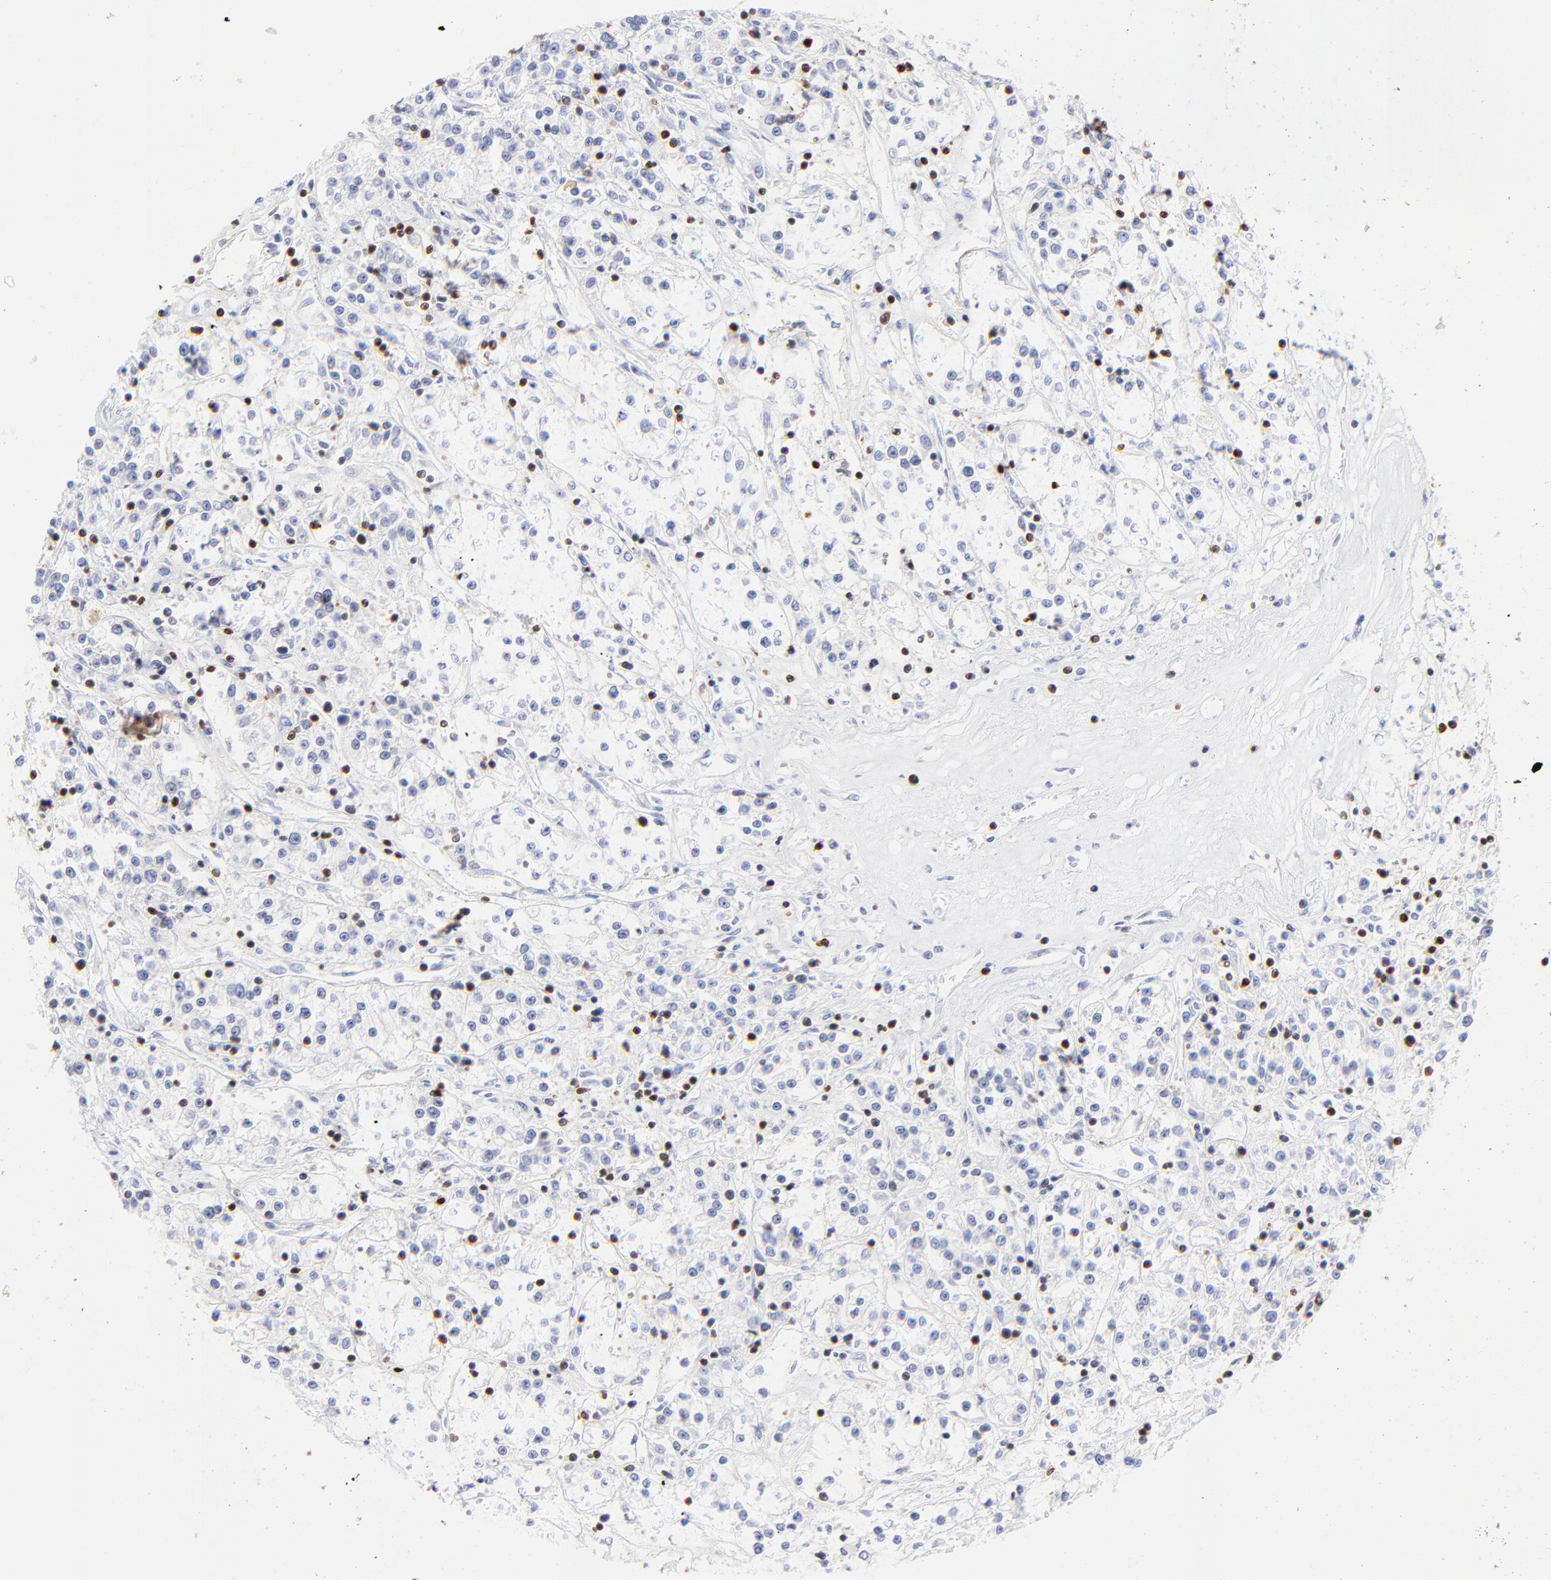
{"staining": {"intensity": "negative", "quantity": "none", "location": "none"}, "tissue": "renal cancer", "cell_type": "Tumor cells", "image_type": "cancer", "snomed": [{"axis": "morphology", "description": "Adenocarcinoma, NOS"}, {"axis": "topography", "description": "Kidney"}], "caption": "An IHC image of renal cancer (adenocarcinoma) is shown. There is no staining in tumor cells of renal cancer (adenocarcinoma).", "gene": "ZAP70", "patient": {"sex": "female", "age": 76}}